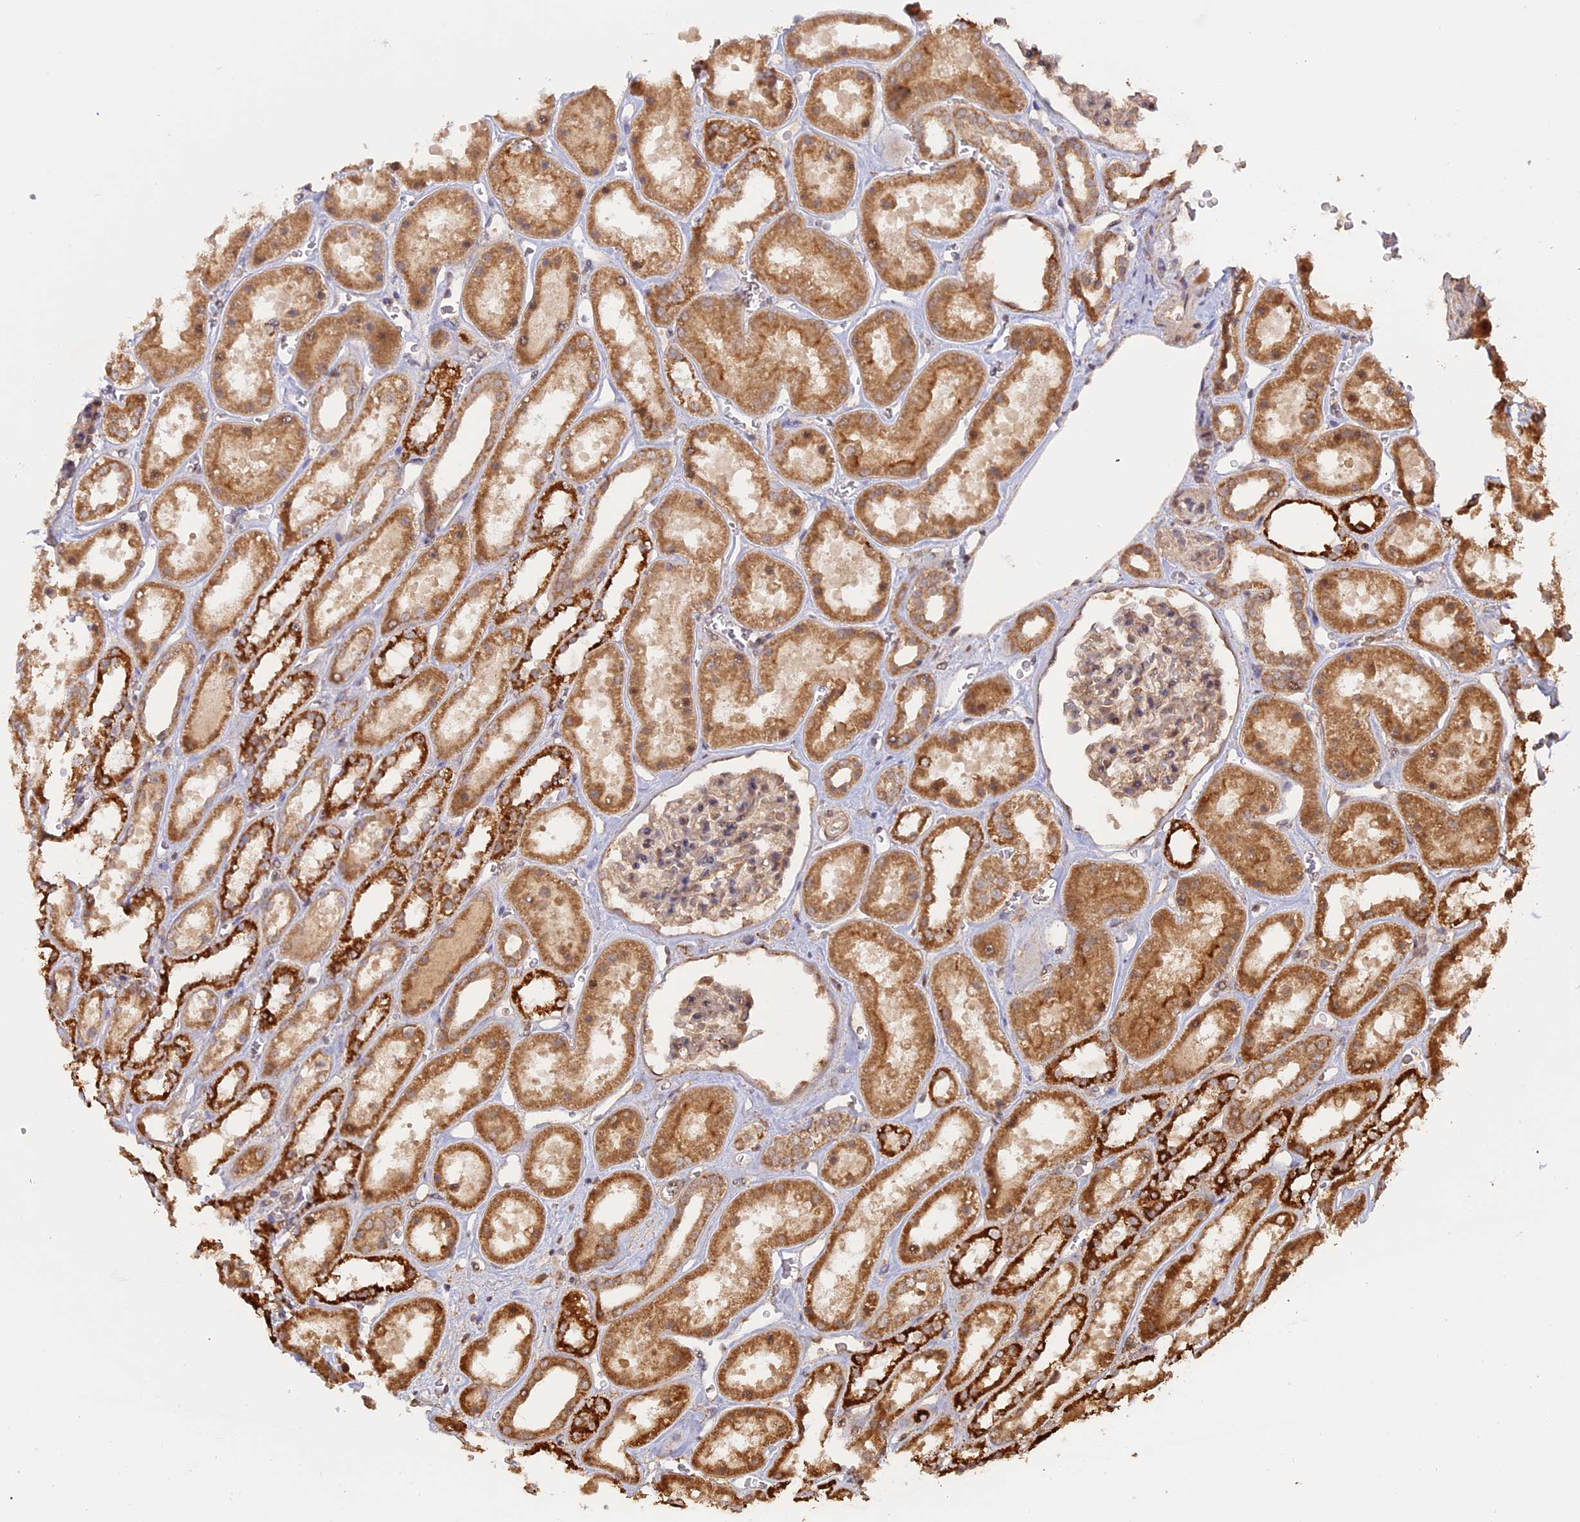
{"staining": {"intensity": "weak", "quantity": ">75%", "location": "cytoplasmic/membranous"}, "tissue": "kidney", "cell_type": "Cells in glomeruli", "image_type": "normal", "snomed": [{"axis": "morphology", "description": "Normal tissue, NOS"}, {"axis": "topography", "description": "Kidney"}], "caption": "An immunohistochemistry (IHC) micrograph of normal tissue is shown. Protein staining in brown highlights weak cytoplasmic/membranous positivity in kidney within cells in glomeruli.", "gene": "FAM210B", "patient": {"sex": "female", "age": 41}}